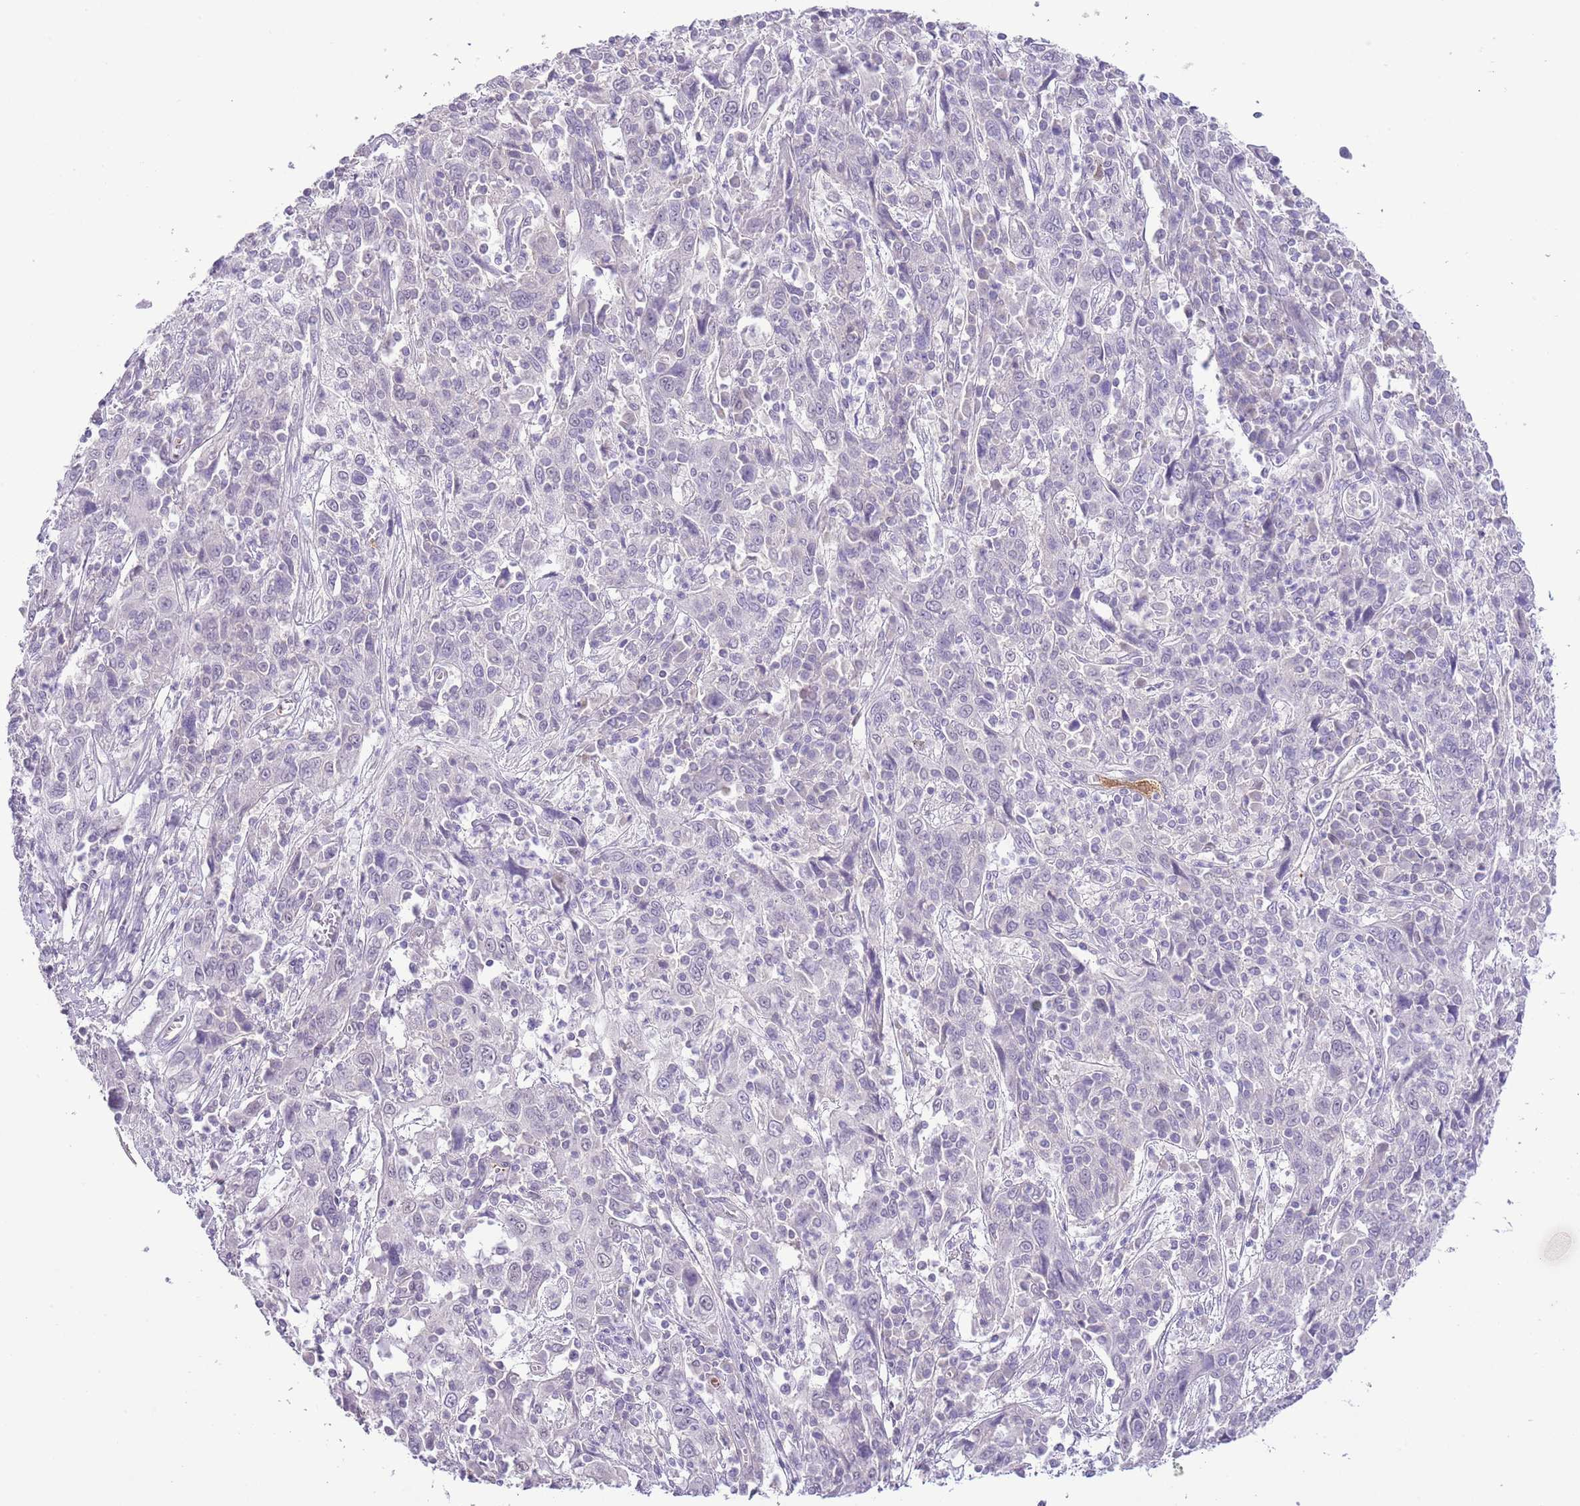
{"staining": {"intensity": "negative", "quantity": "none", "location": "none"}, "tissue": "cervical cancer", "cell_type": "Tumor cells", "image_type": "cancer", "snomed": [{"axis": "morphology", "description": "Squamous cell carcinoma, NOS"}, {"axis": "topography", "description": "Cervix"}], "caption": "Human cervical cancer (squamous cell carcinoma) stained for a protein using IHC exhibits no staining in tumor cells.", "gene": "MIDN", "patient": {"sex": "female", "age": 46}}